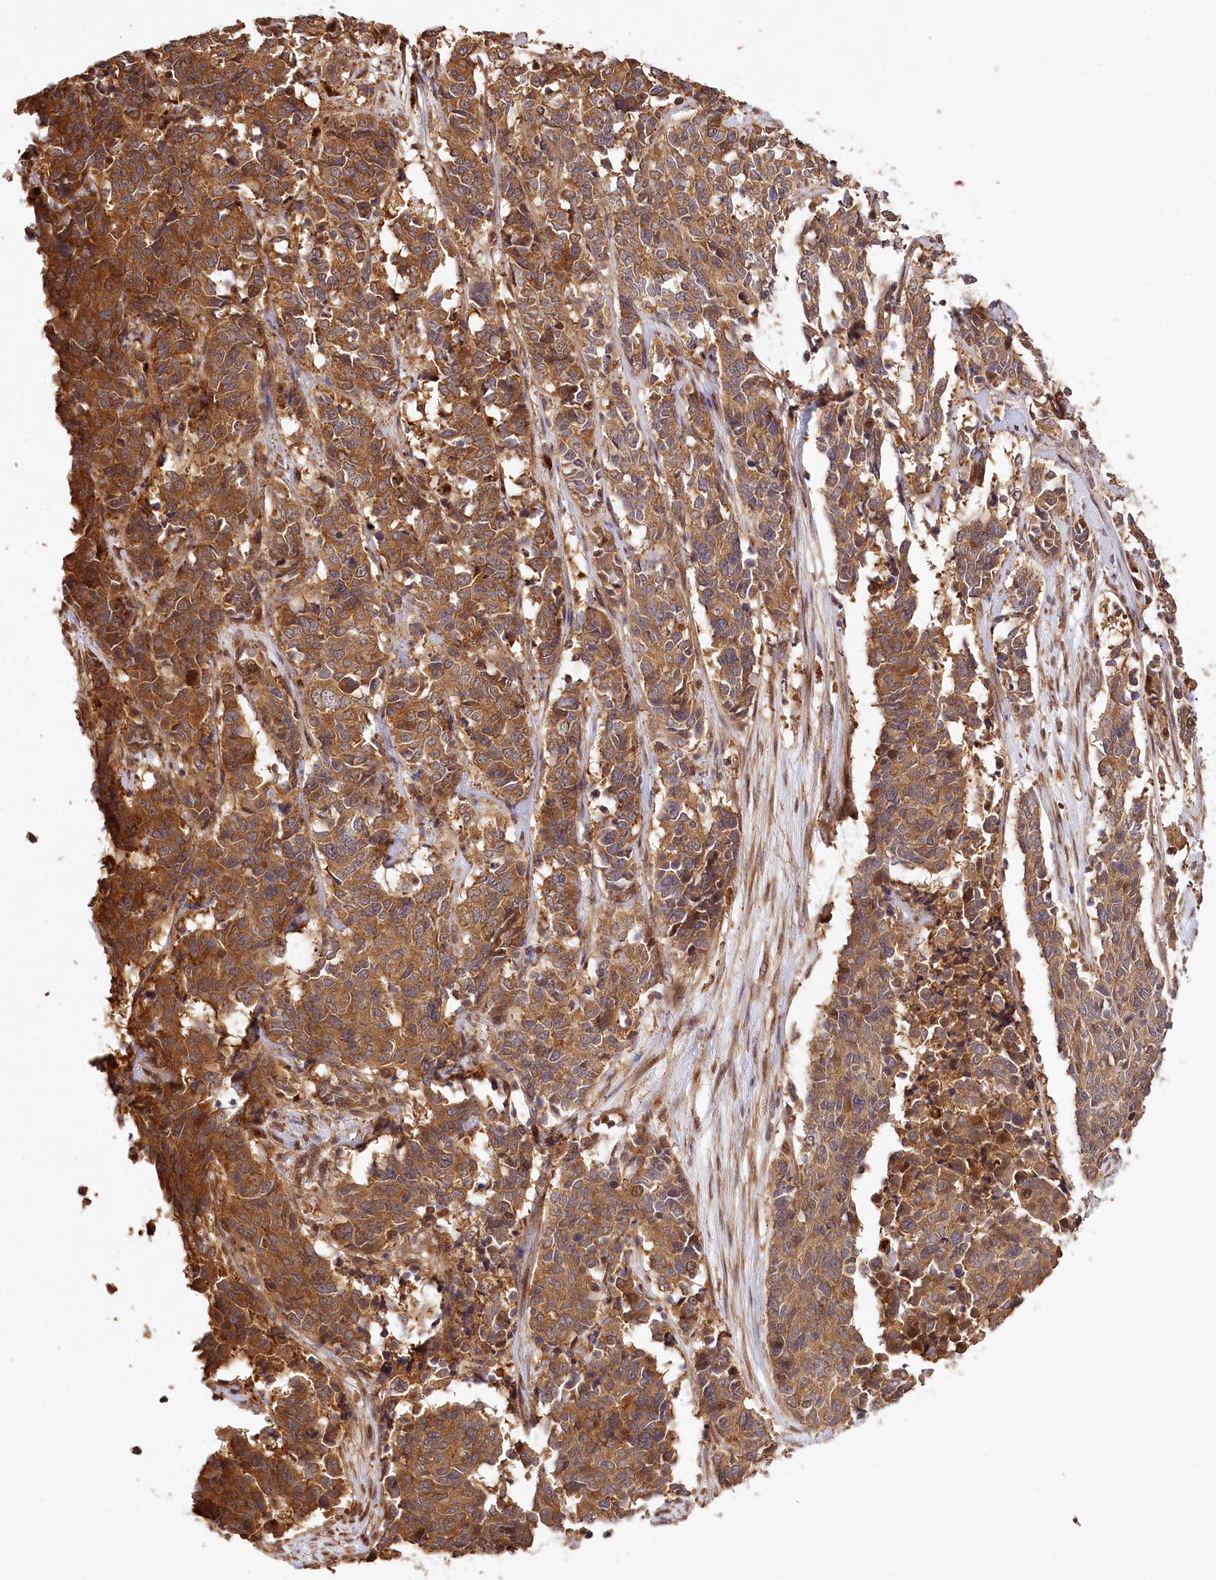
{"staining": {"intensity": "strong", "quantity": ">75%", "location": "cytoplasmic/membranous"}, "tissue": "cervical cancer", "cell_type": "Tumor cells", "image_type": "cancer", "snomed": [{"axis": "morphology", "description": "Normal tissue, NOS"}, {"axis": "morphology", "description": "Squamous cell carcinoma, NOS"}, {"axis": "topography", "description": "Cervix"}], "caption": "This histopathology image displays immunohistochemistry (IHC) staining of human cervical squamous cell carcinoma, with high strong cytoplasmic/membranous staining in approximately >75% of tumor cells.", "gene": "LSS", "patient": {"sex": "female", "age": 35}}